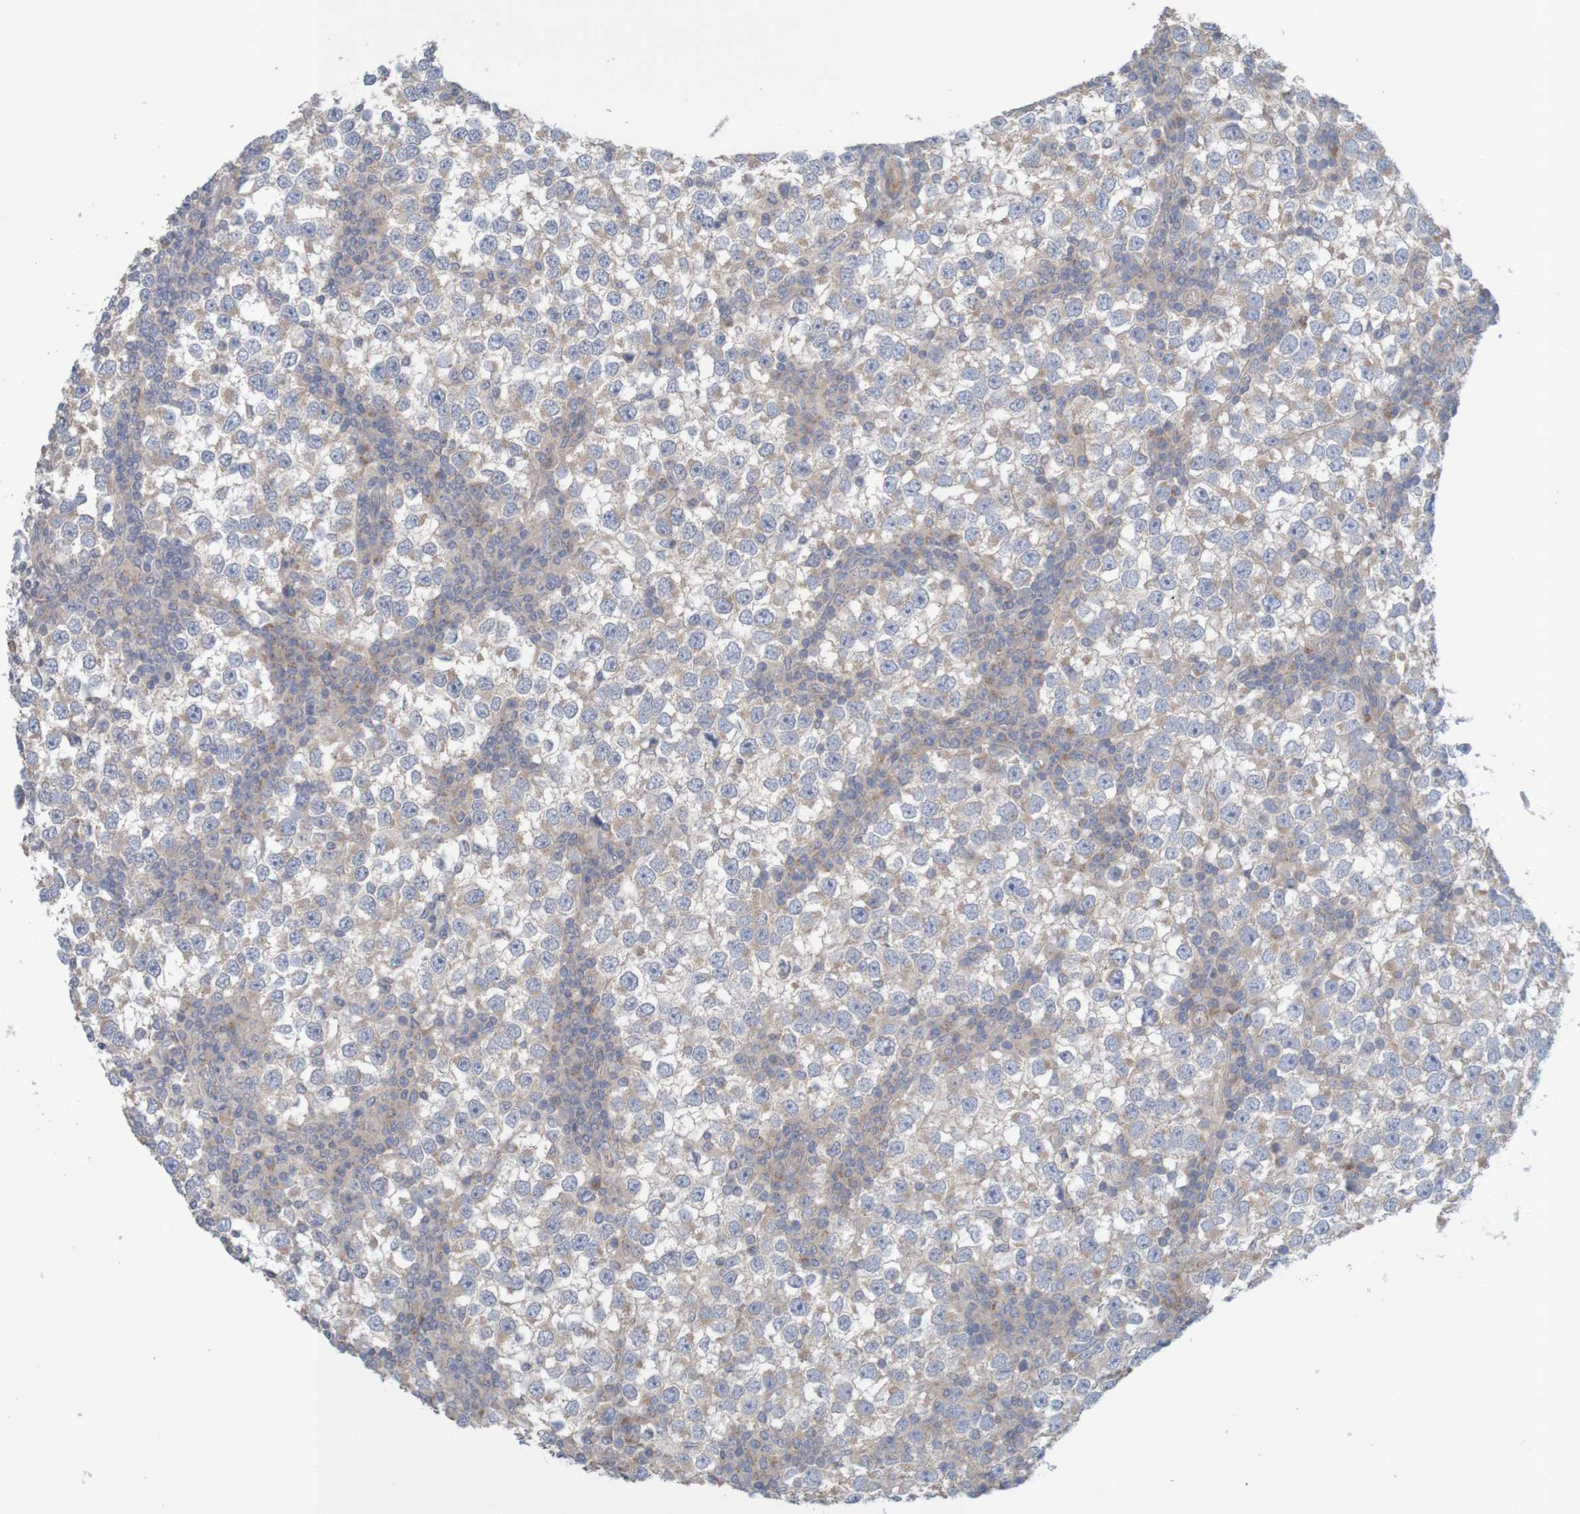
{"staining": {"intensity": "weak", "quantity": "25%-75%", "location": "cytoplasmic/membranous"}, "tissue": "testis cancer", "cell_type": "Tumor cells", "image_type": "cancer", "snomed": [{"axis": "morphology", "description": "Seminoma, NOS"}, {"axis": "topography", "description": "Testis"}], "caption": "Protein expression analysis of testis cancer demonstrates weak cytoplasmic/membranous expression in approximately 25%-75% of tumor cells. (Brightfield microscopy of DAB IHC at high magnification).", "gene": "KRT23", "patient": {"sex": "male", "age": 65}}